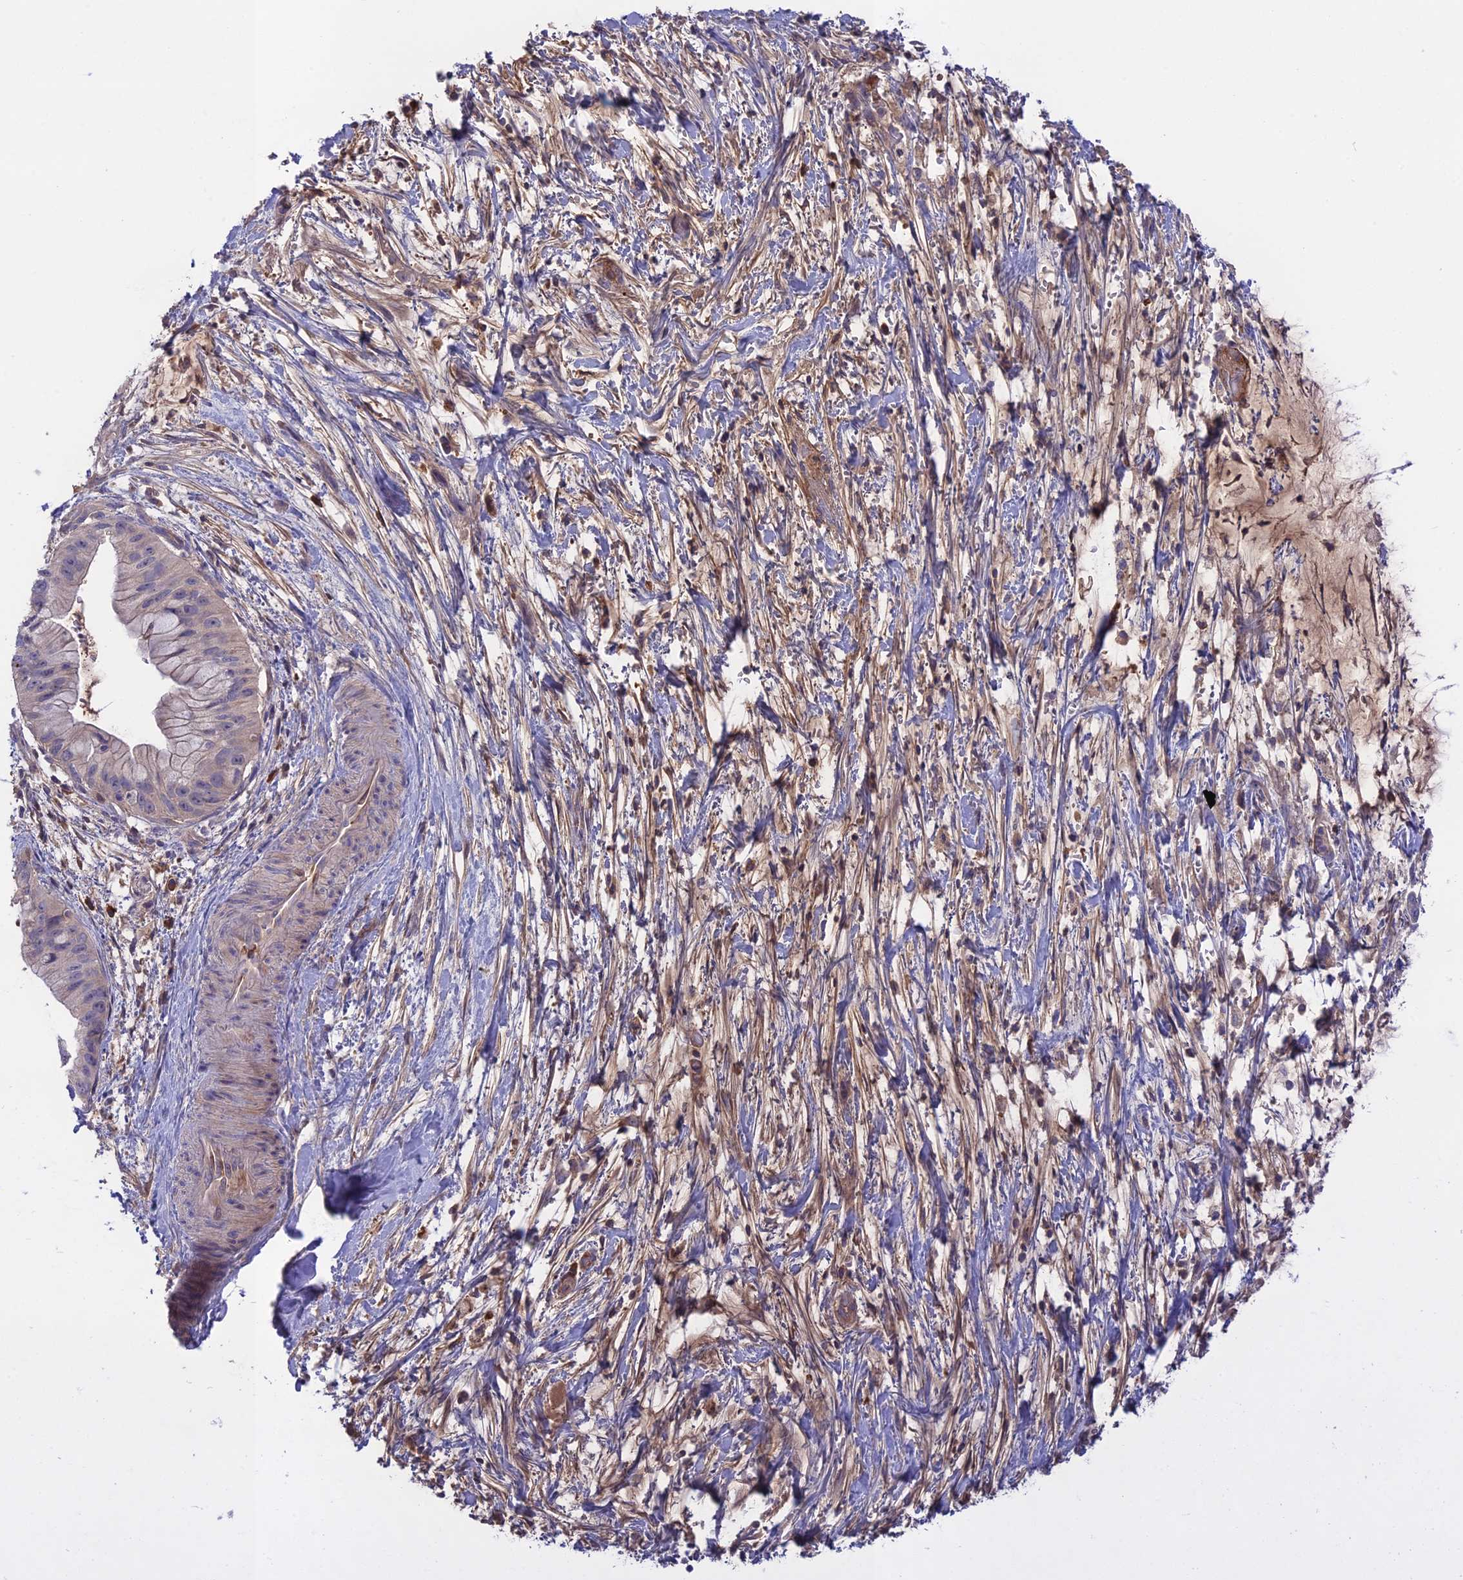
{"staining": {"intensity": "negative", "quantity": "none", "location": "none"}, "tissue": "pancreatic cancer", "cell_type": "Tumor cells", "image_type": "cancer", "snomed": [{"axis": "morphology", "description": "Adenocarcinoma, NOS"}, {"axis": "topography", "description": "Pancreas"}], "caption": "Pancreatic cancer (adenocarcinoma) was stained to show a protein in brown. There is no significant expression in tumor cells.", "gene": "ADO", "patient": {"sex": "male", "age": 48}}